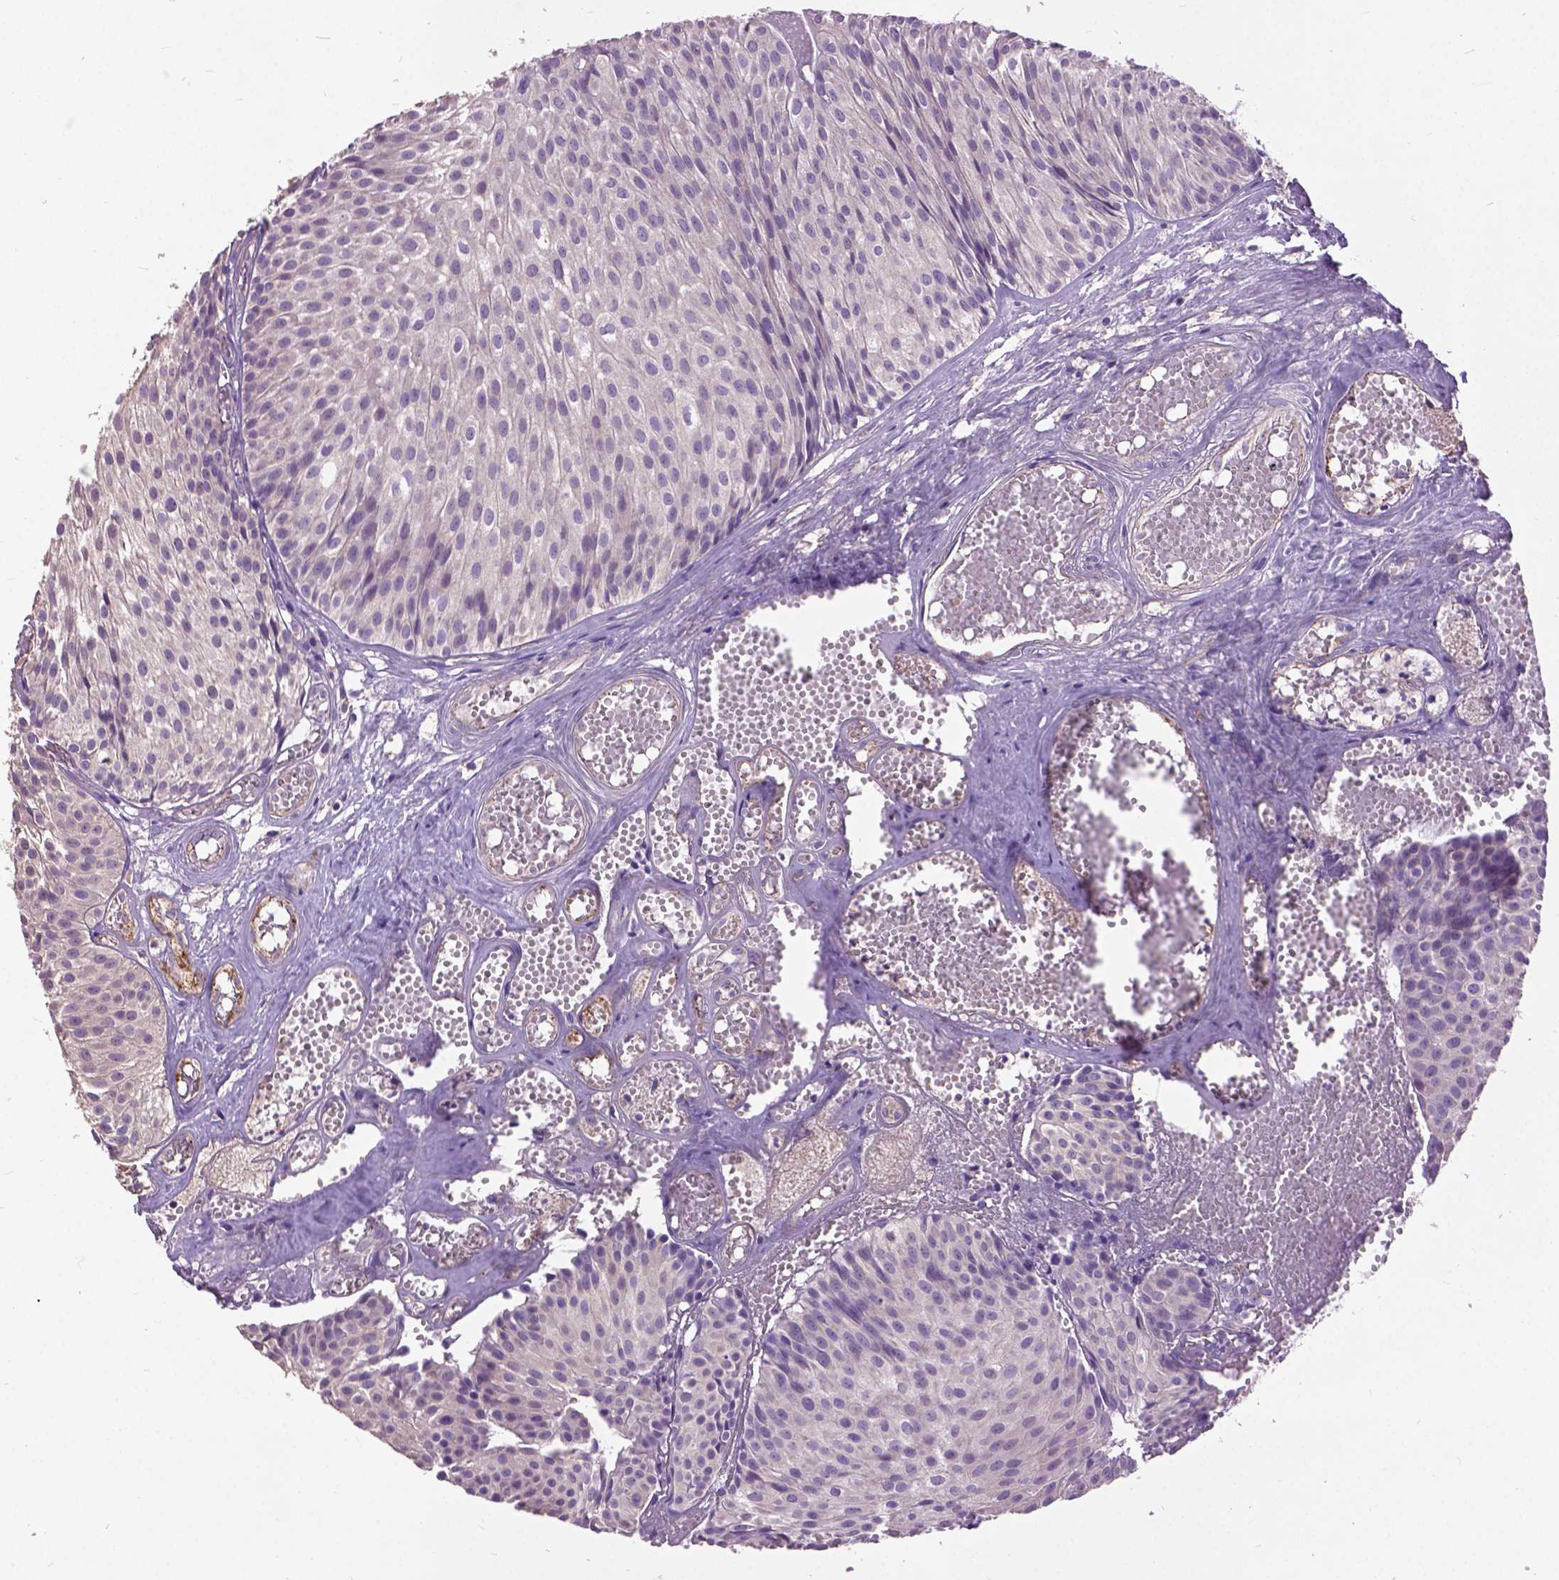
{"staining": {"intensity": "negative", "quantity": "none", "location": "none"}, "tissue": "urothelial cancer", "cell_type": "Tumor cells", "image_type": "cancer", "snomed": [{"axis": "morphology", "description": "Urothelial carcinoma, Low grade"}, {"axis": "topography", "description": "Urinary bladder"}], "caption": "Immunohistochemical staining of human urothelial carcinoma (low-grade) exhibits no significant expression in tumor cells.", "gene": "ZNF337", "patient": {"sex": "male", "age": 63}}